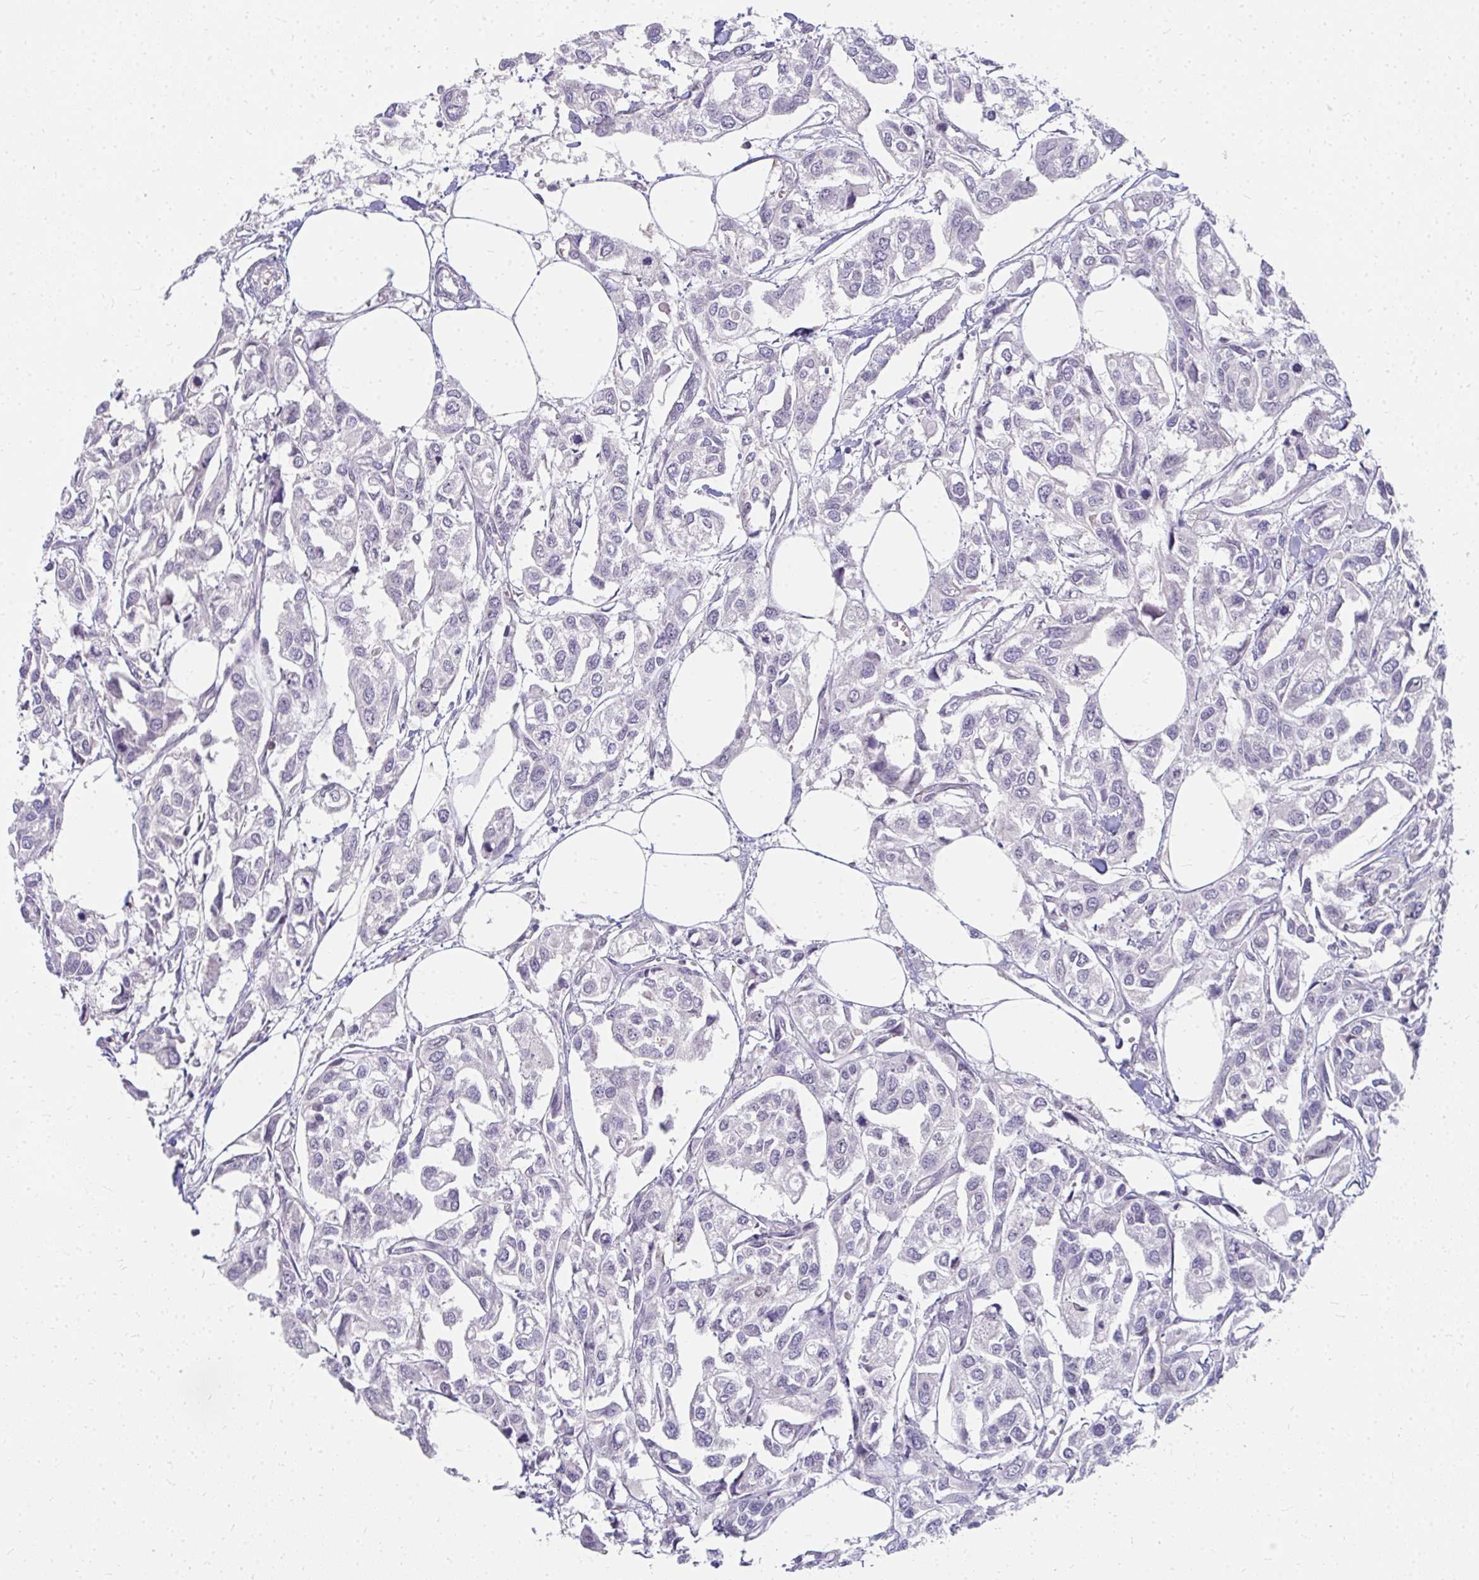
{"staining": {"intensity": "negative", "quantity": "none", "location": "none"}, "tissue": "urothelial cancer", "cell_type": "Tumor cells", "image_type": "cancer", "snomed": [{"axis": "morphology", "description": "Urothelial carcinoma, High grade"}, {"axis": "topography", "description": "Urinary bladder"}], "caption": "DAB immunohistochemical staining of high-grade urothelial carcinoma reveals no significant staining in tumor cells. The staining is performed using DAB (3,3'-diaminobenzidine) brown chromogen with nuclei counter-stained in using hematoxylin.", "gene": "FAM9A", "patient": {"sex": "male", "age": 67}}